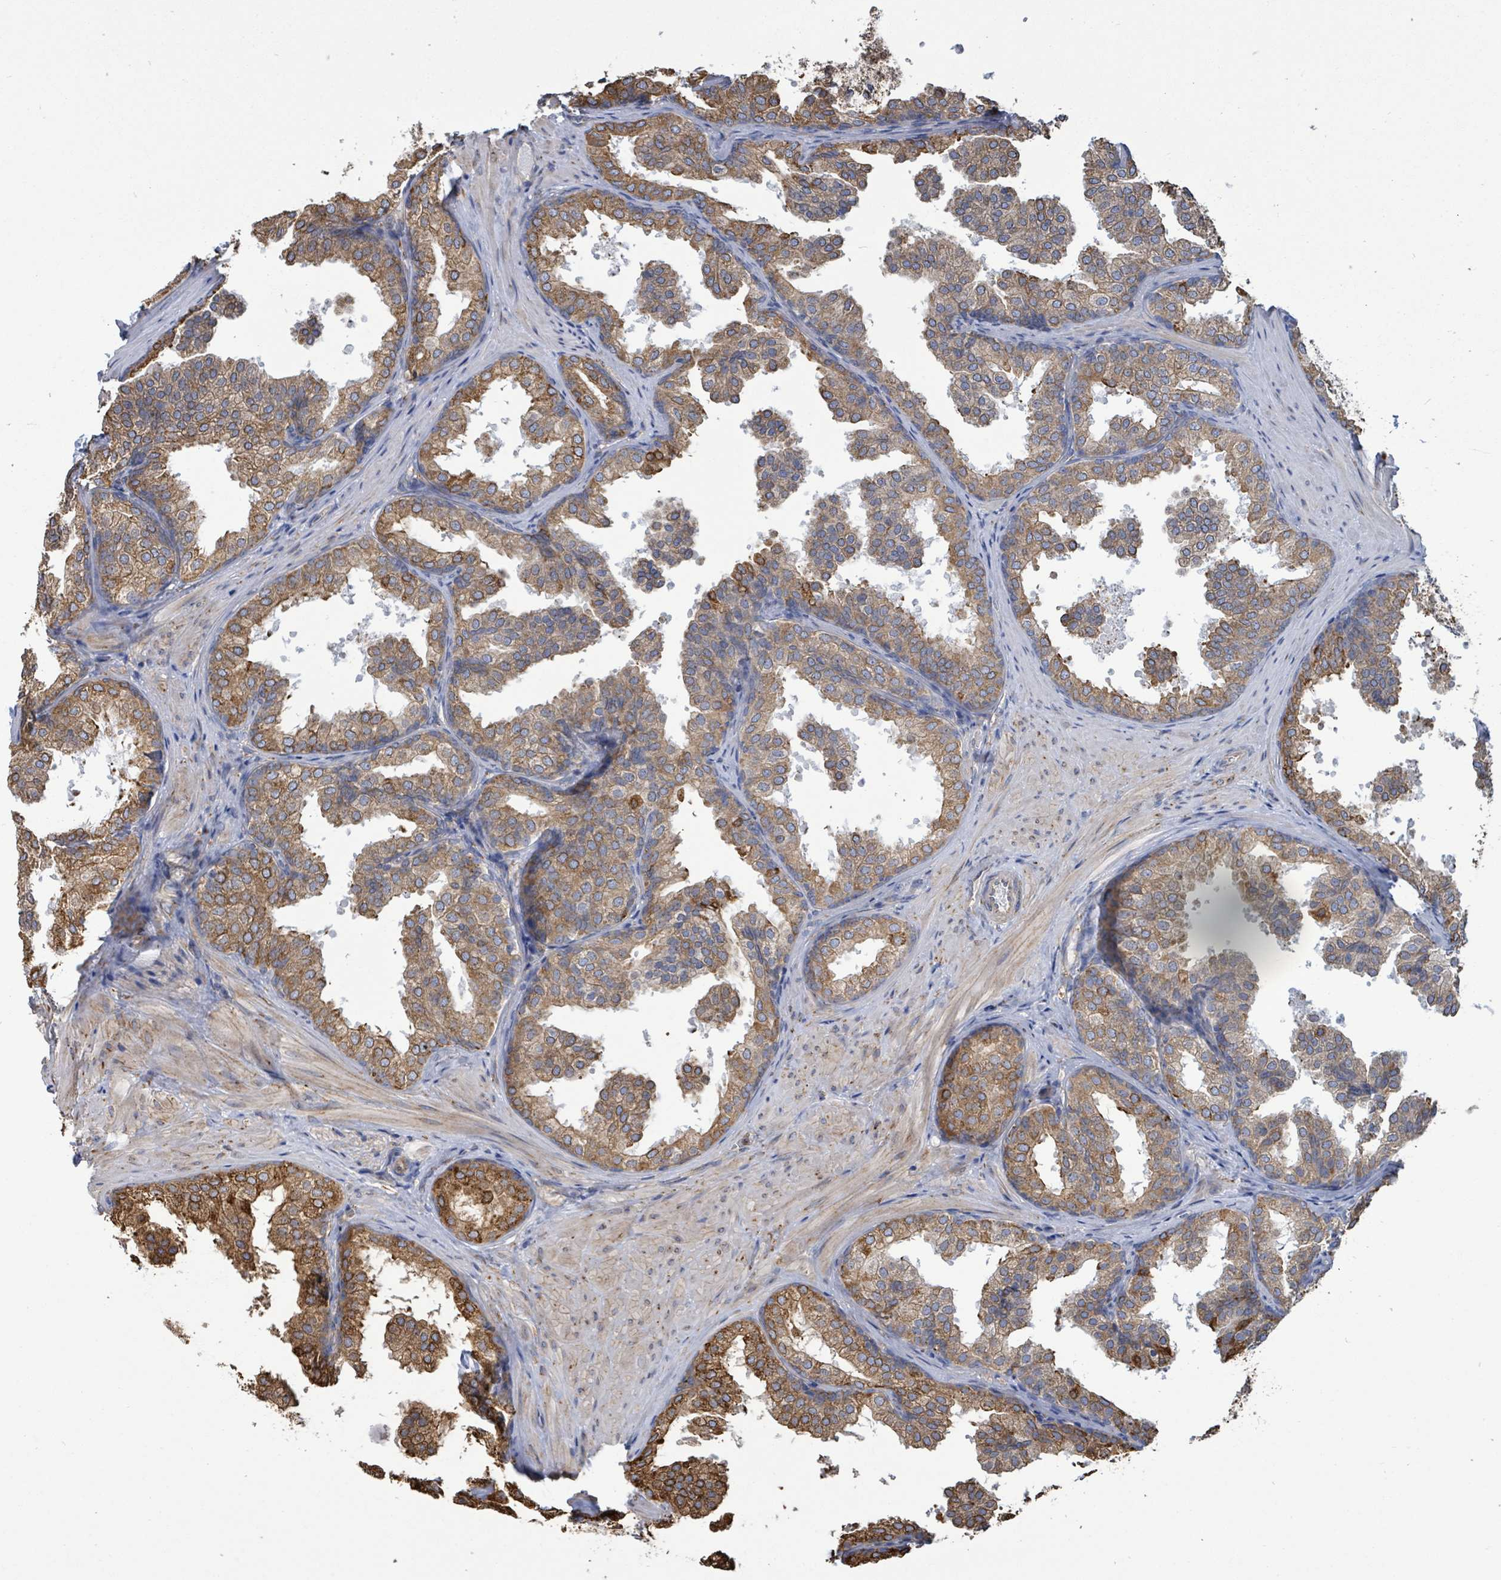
{"staining": {"intensity": "strong", "quantity": ">75%", "location": "cytoplasmic/membranous"}, "tissue": "prostate", "cell_type": "Glandular cells", "image_type": "normal", "snomed": [{"axis": "morphology", "description": "Normal tissue, NOS"}, {"axis": "topography", "description": "Prostate"}], "caption": "Approximately >75% of glandular cells in normal human prostate show strong cytoplasmic/membranous protein staining as visualized by brown immunohistochemical staining.", "gene": "RFPL4AL1", "patient": {"sex": "male", "age": 37}}